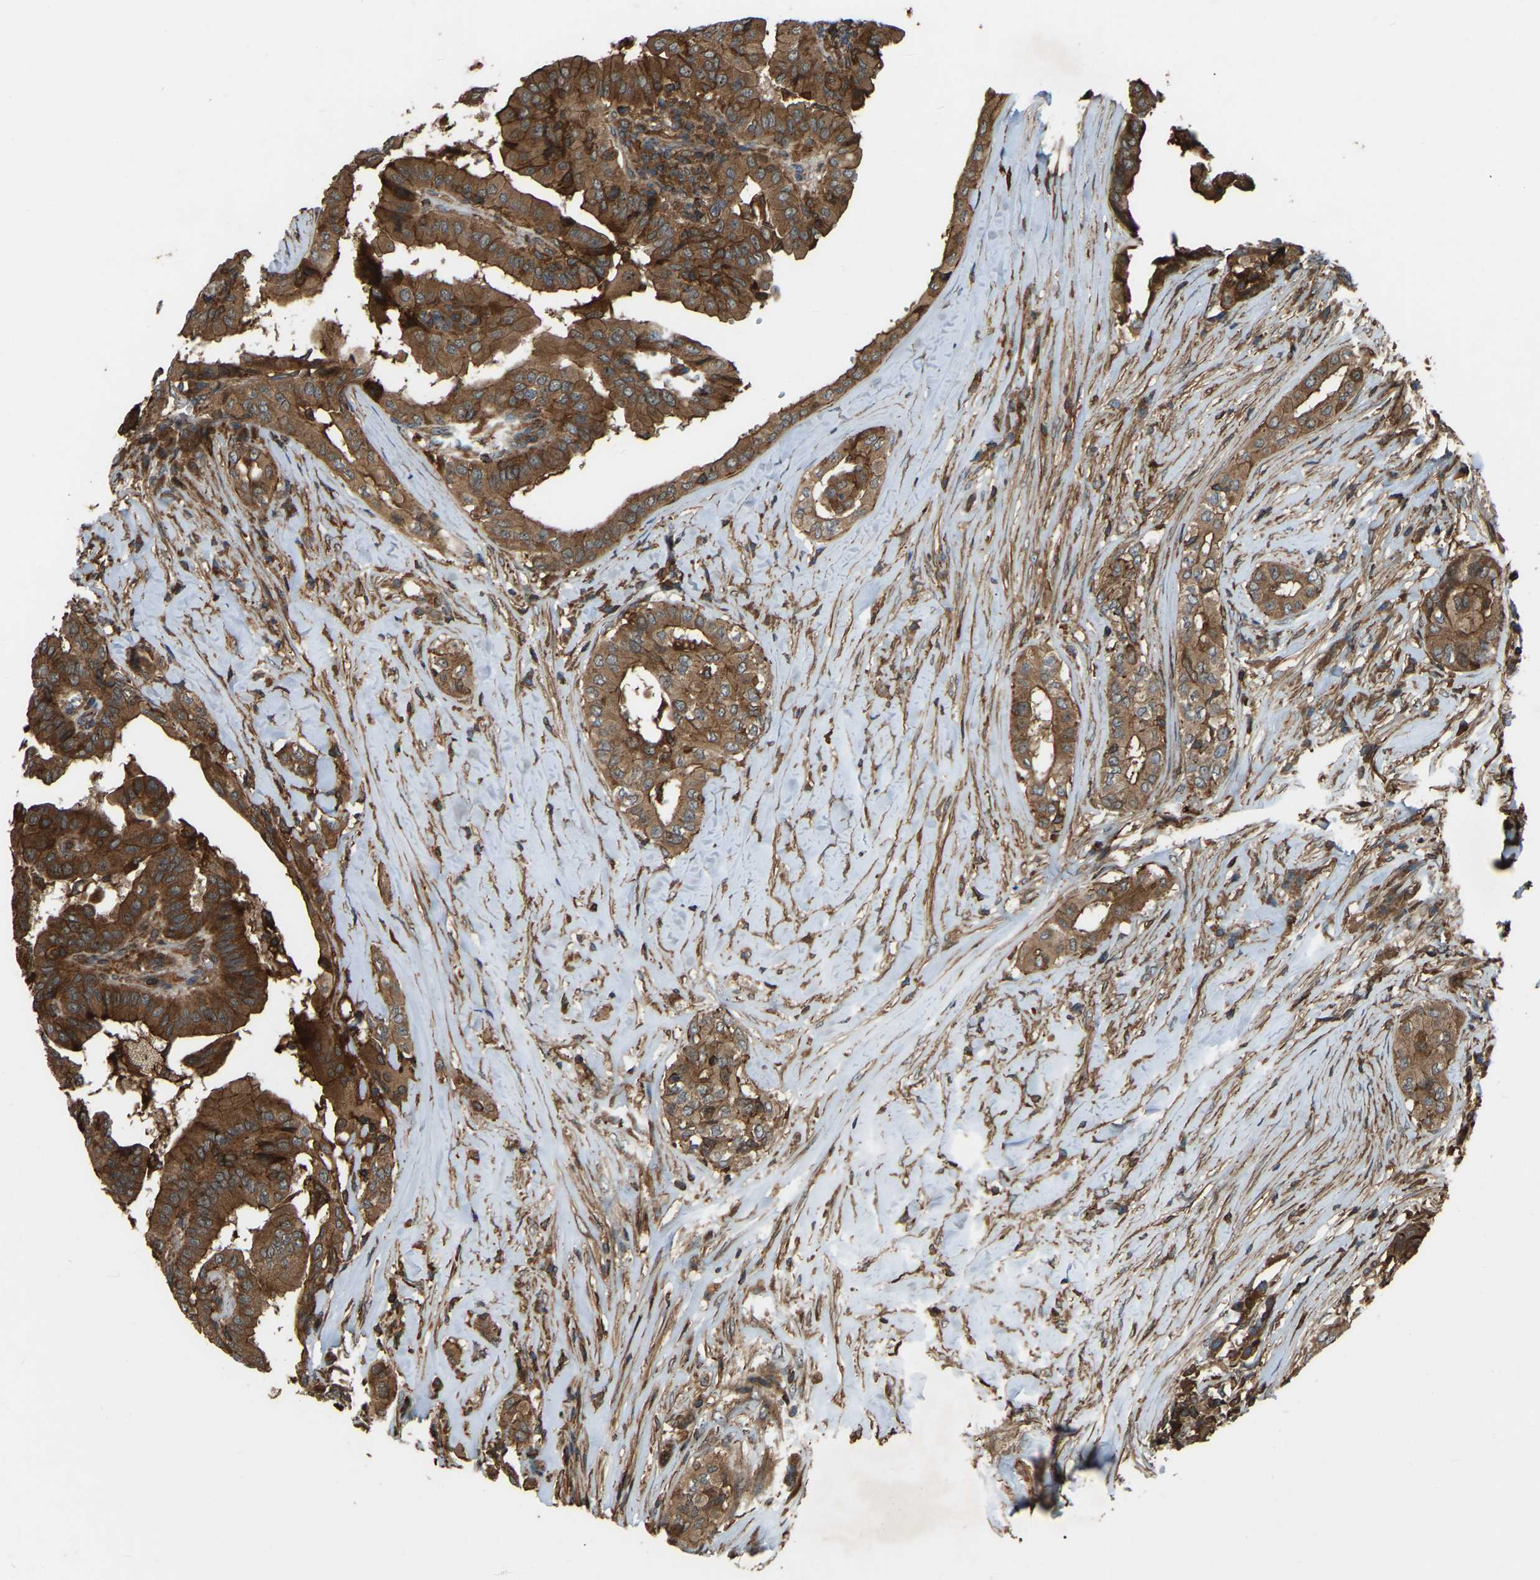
{"staining": {"intensity": "moderate", "quantity": ">75%", "location": "cytoplasmic/membranous"}, "tissue": "thyroid cancer", "cell_type": "Tumor cells", "image_type": "cancer", "snomed": [{"axis": "morphology", "description": "Papillary adenocarcinoma, NOS"}, {"axis": "topography", "description": "Thyroid gland"}], "caption": "A medium amount of moderate cytoplasmic/membranous positivity is appreciated in about >75% of tumor cells in thyroid cancer tissue. The protein is stained brown, and the nuclei are stained in blue (DAB (3,3'-diaminobenzidine) IHC with brightfield microscopy, high magnification).", "gene": "SAMD9L", "patient": {"sex": "male", "age": 33}}